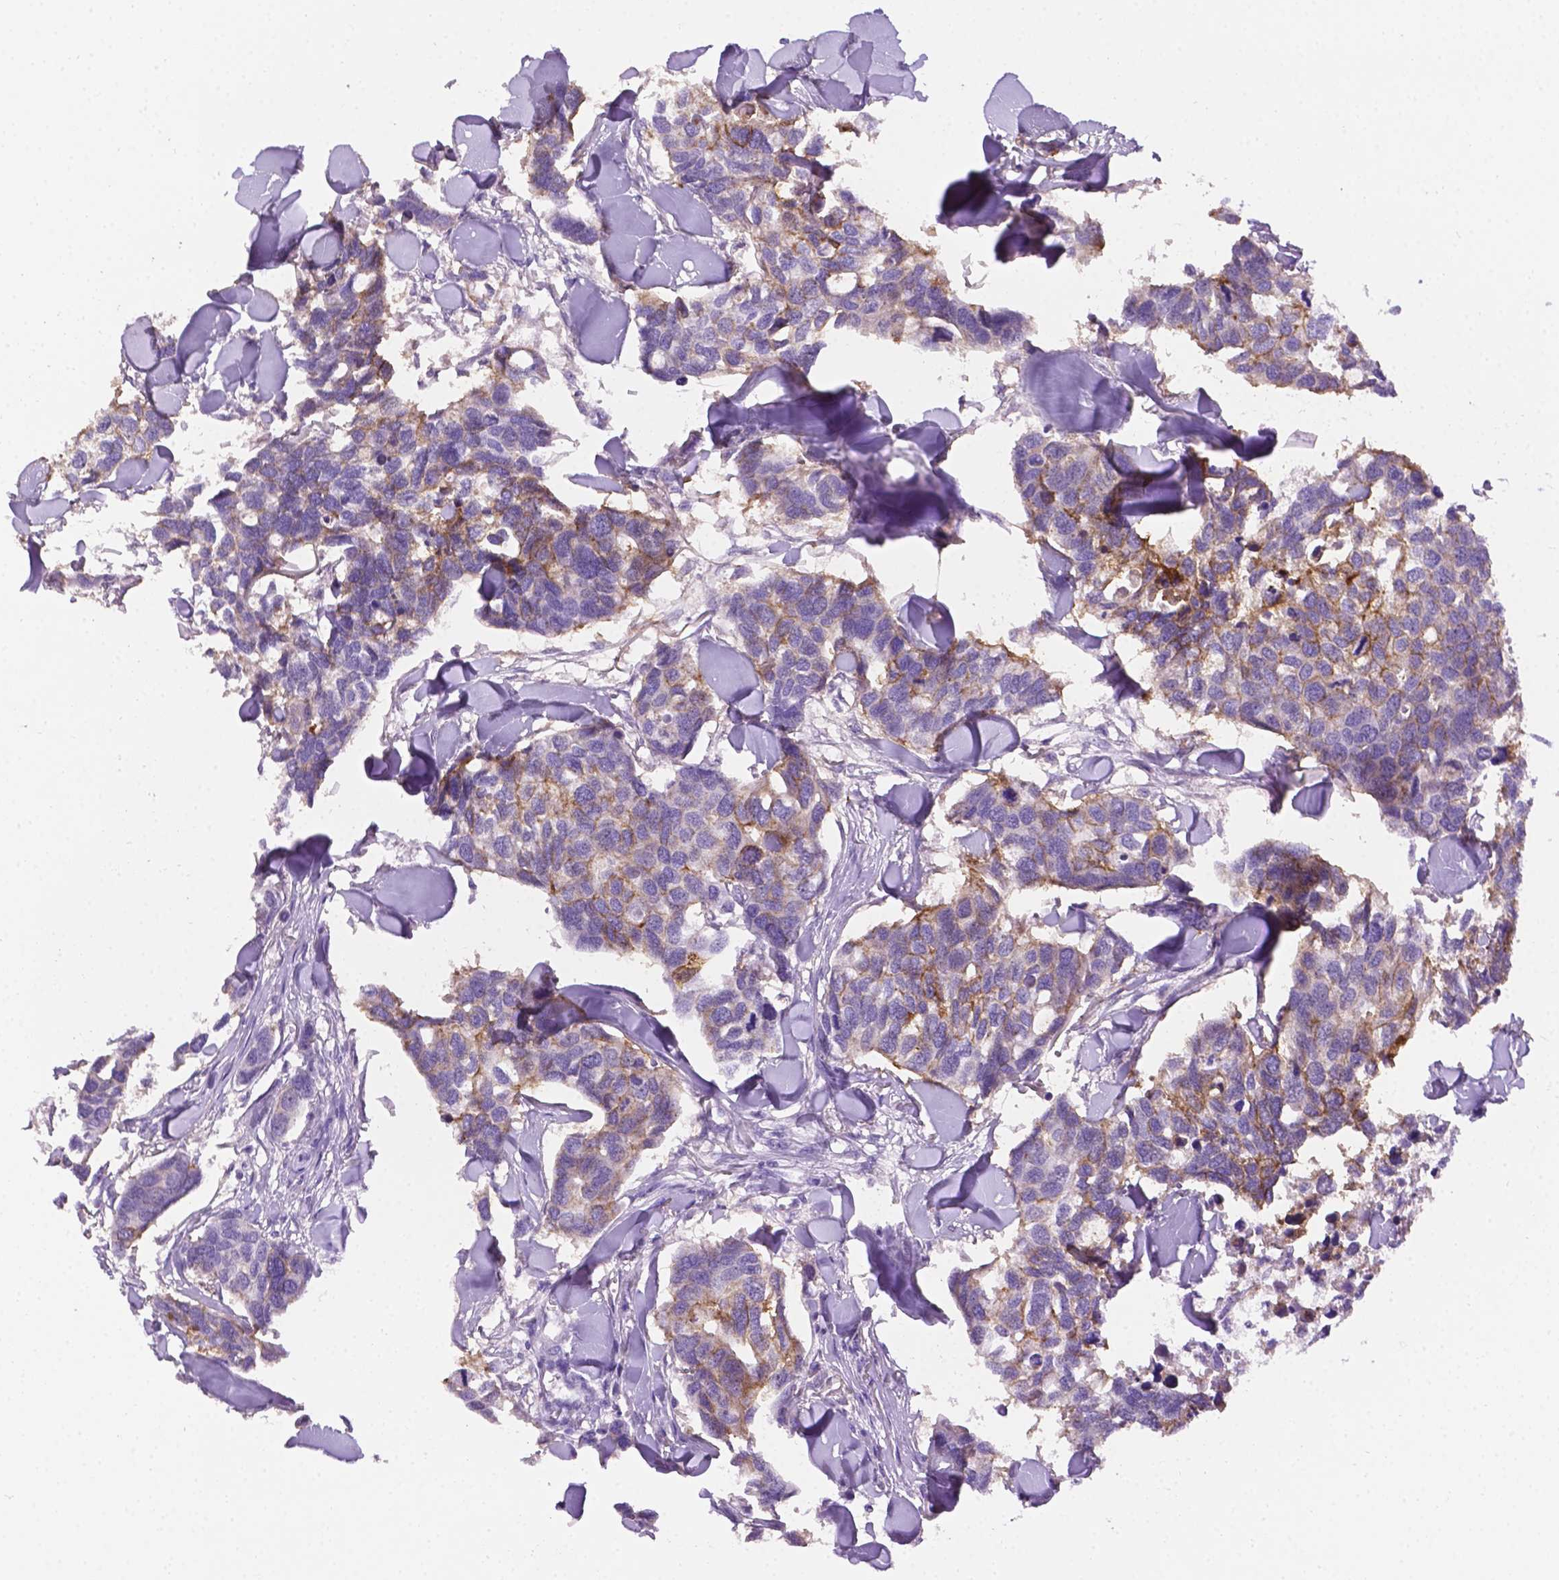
{"staining": {"intensity": "moderate", "quantity": "<25%", "location": "cytoplasmic/membranous"}, "tissue": "breast cancer", "cell_type": "Tumor cells", "image_type": "cancer", "snomed": [{"axis": "morphology", "description": "Duct carcinoma"}, {"axis": "topography", "description": "Breast"}], "caption": "Immunohistochemistry (DAB (3,3'-diaminobenzidine)) staining of human breast intraductal carcinoma shows moderate cytoplasmic/membranous protein positivity in approximately <25% of tumor cells.", "gene": "TACSTD2", "patient": {"sex": "female", "age": 83}}